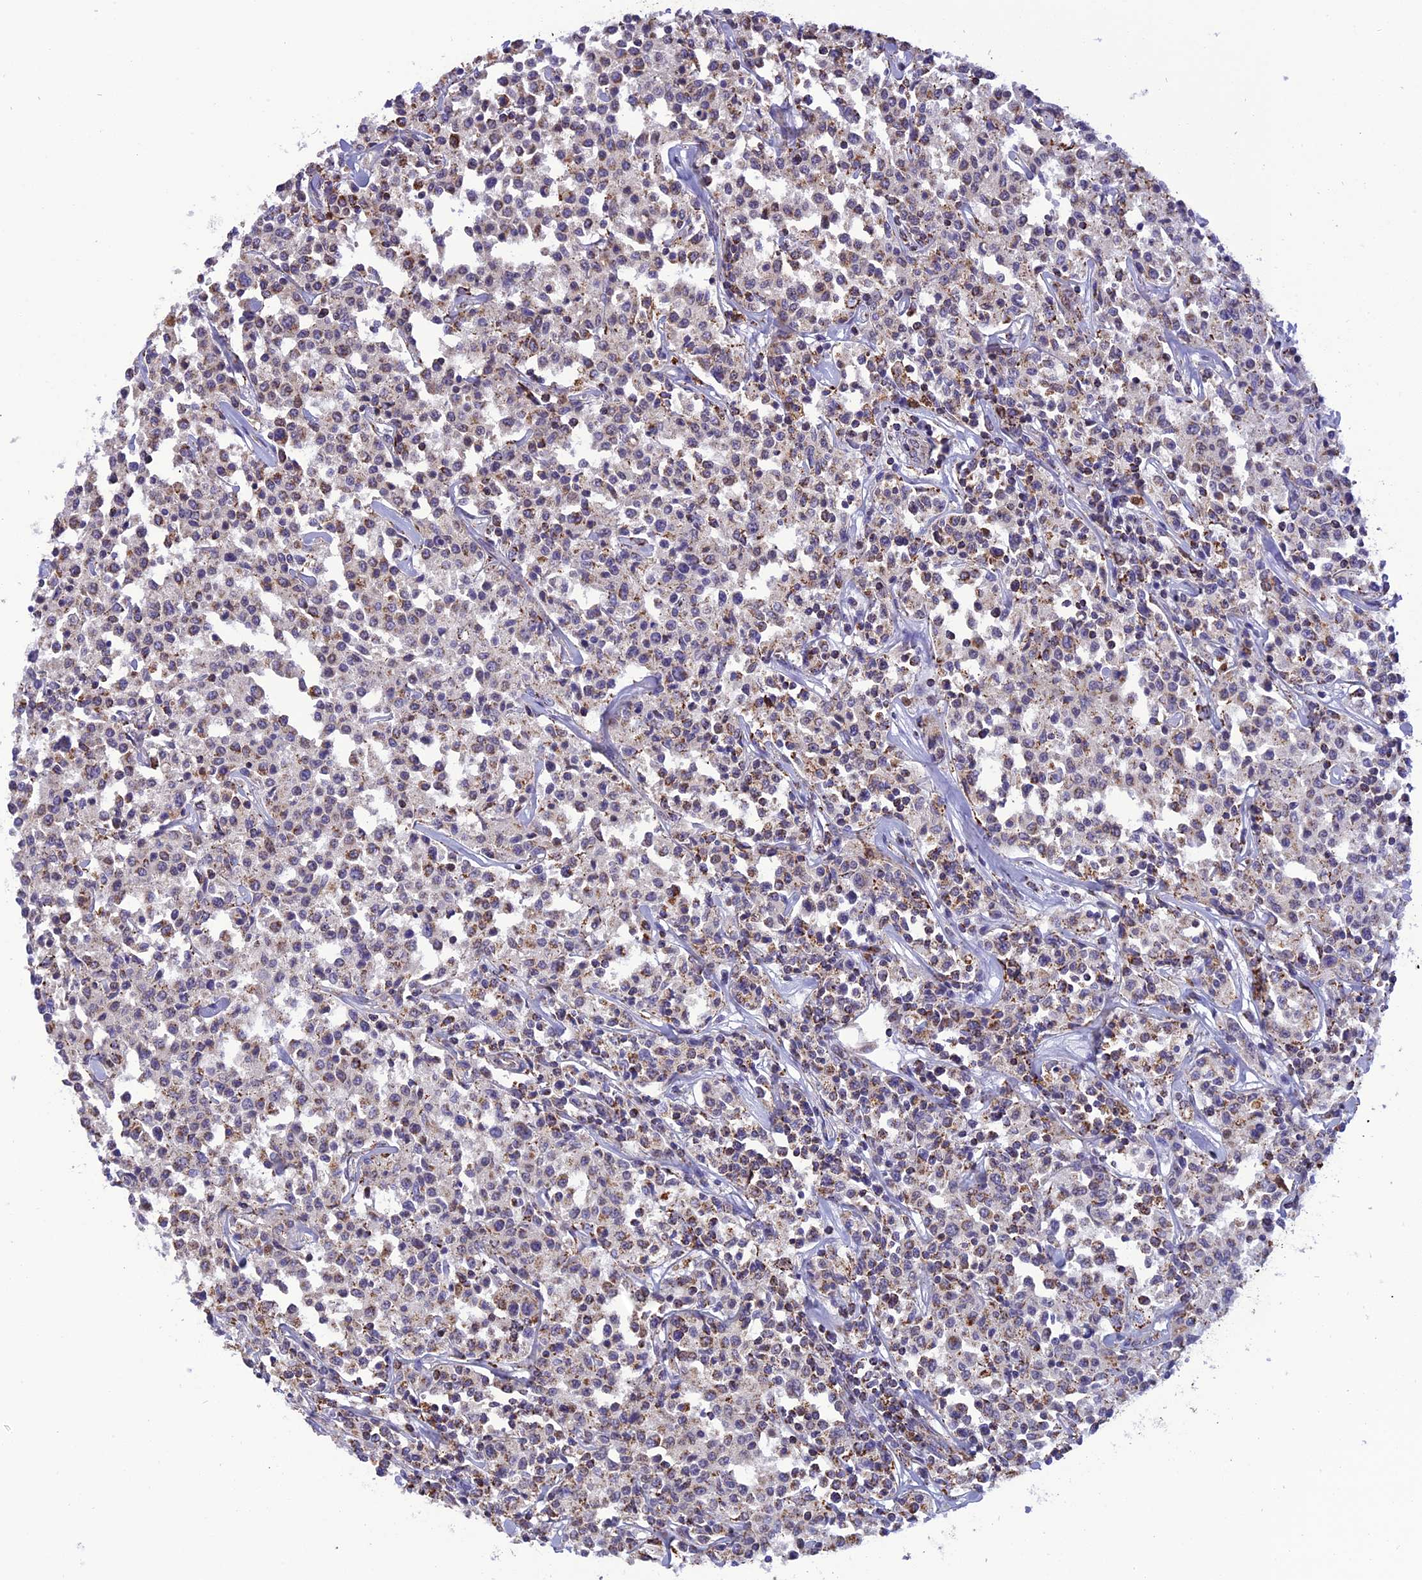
{"staining": {"intensity": "weak", "quantity": "<25%", "location": "cytoplasmic/membranous"}, "tissue": "lymphoma", "cell_type": "Tumor cells", "image_type": "cancer", "snomed": [{"axis": "morphology", "description": "Malignant lymphoma, non-Hodgkin's type, Low grade"}, {"axis": "topography", "description": "Small intestine"}], "caption": "The immunohistochemistry histopathology image has no significant positivity in tumor cells of malignant lymphoma, non-Hodgkin's type (low-grade) tissue.", "gene": "KCNG1", "patient": {"sex": "female", "age": 59}}